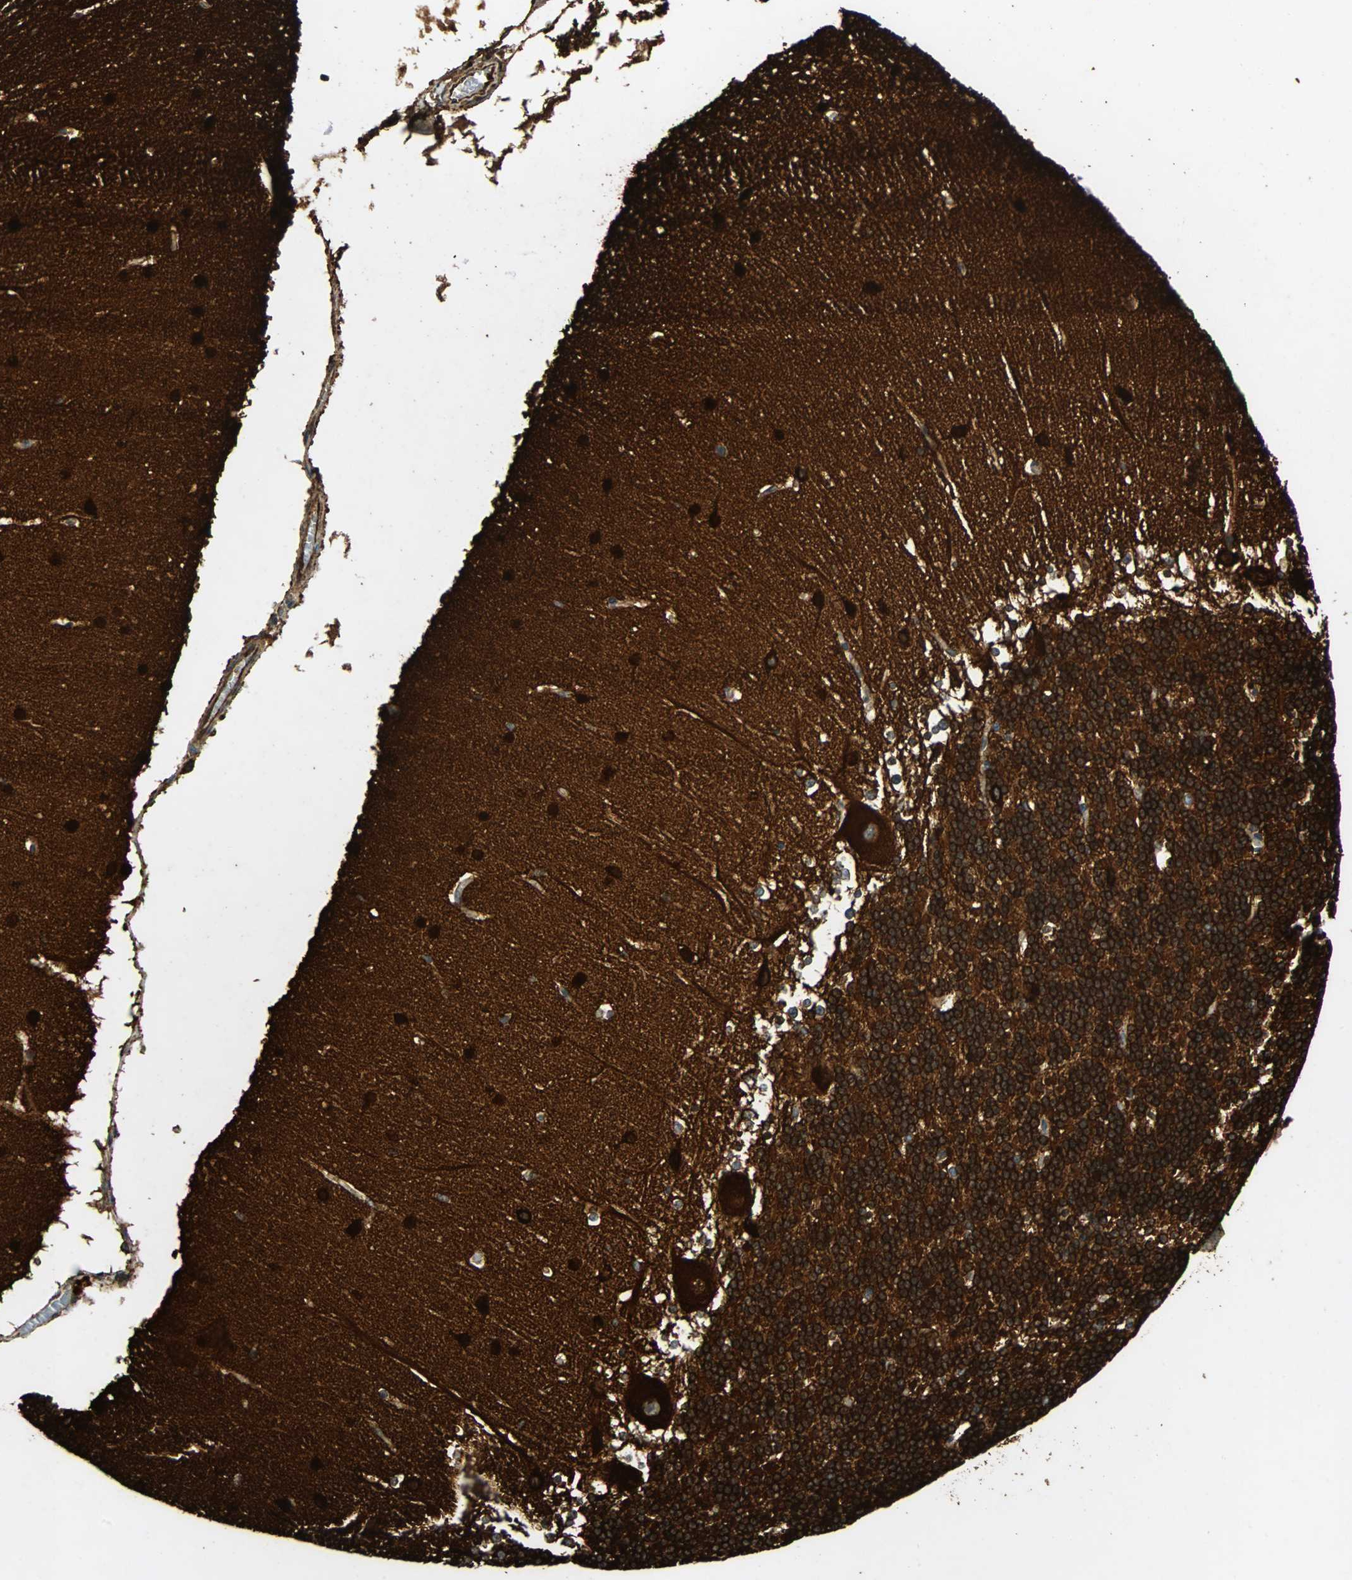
{"staining": {"intensity": "strong", "quantity": ">75%", "location": "cytoplasmic/membranous"}, "tissue": "cerebellum", "cell_type": "Cells in granular layer", "image_type": "normal", "snomed": [{"axis": "morphology", "description": "Normal tissue, NOS"}, {"axis": "topography", "description": "Cerebellum"}], "caption": "Immunohistochemistry (IHC) of unremarkable human cerebellum displays high levels of strong cytoplasmic/membranous staining in approximately >75% of cells in granular layer.", "gene": "TUBA4A", "patient": {"sex": "female", "age": 19}}